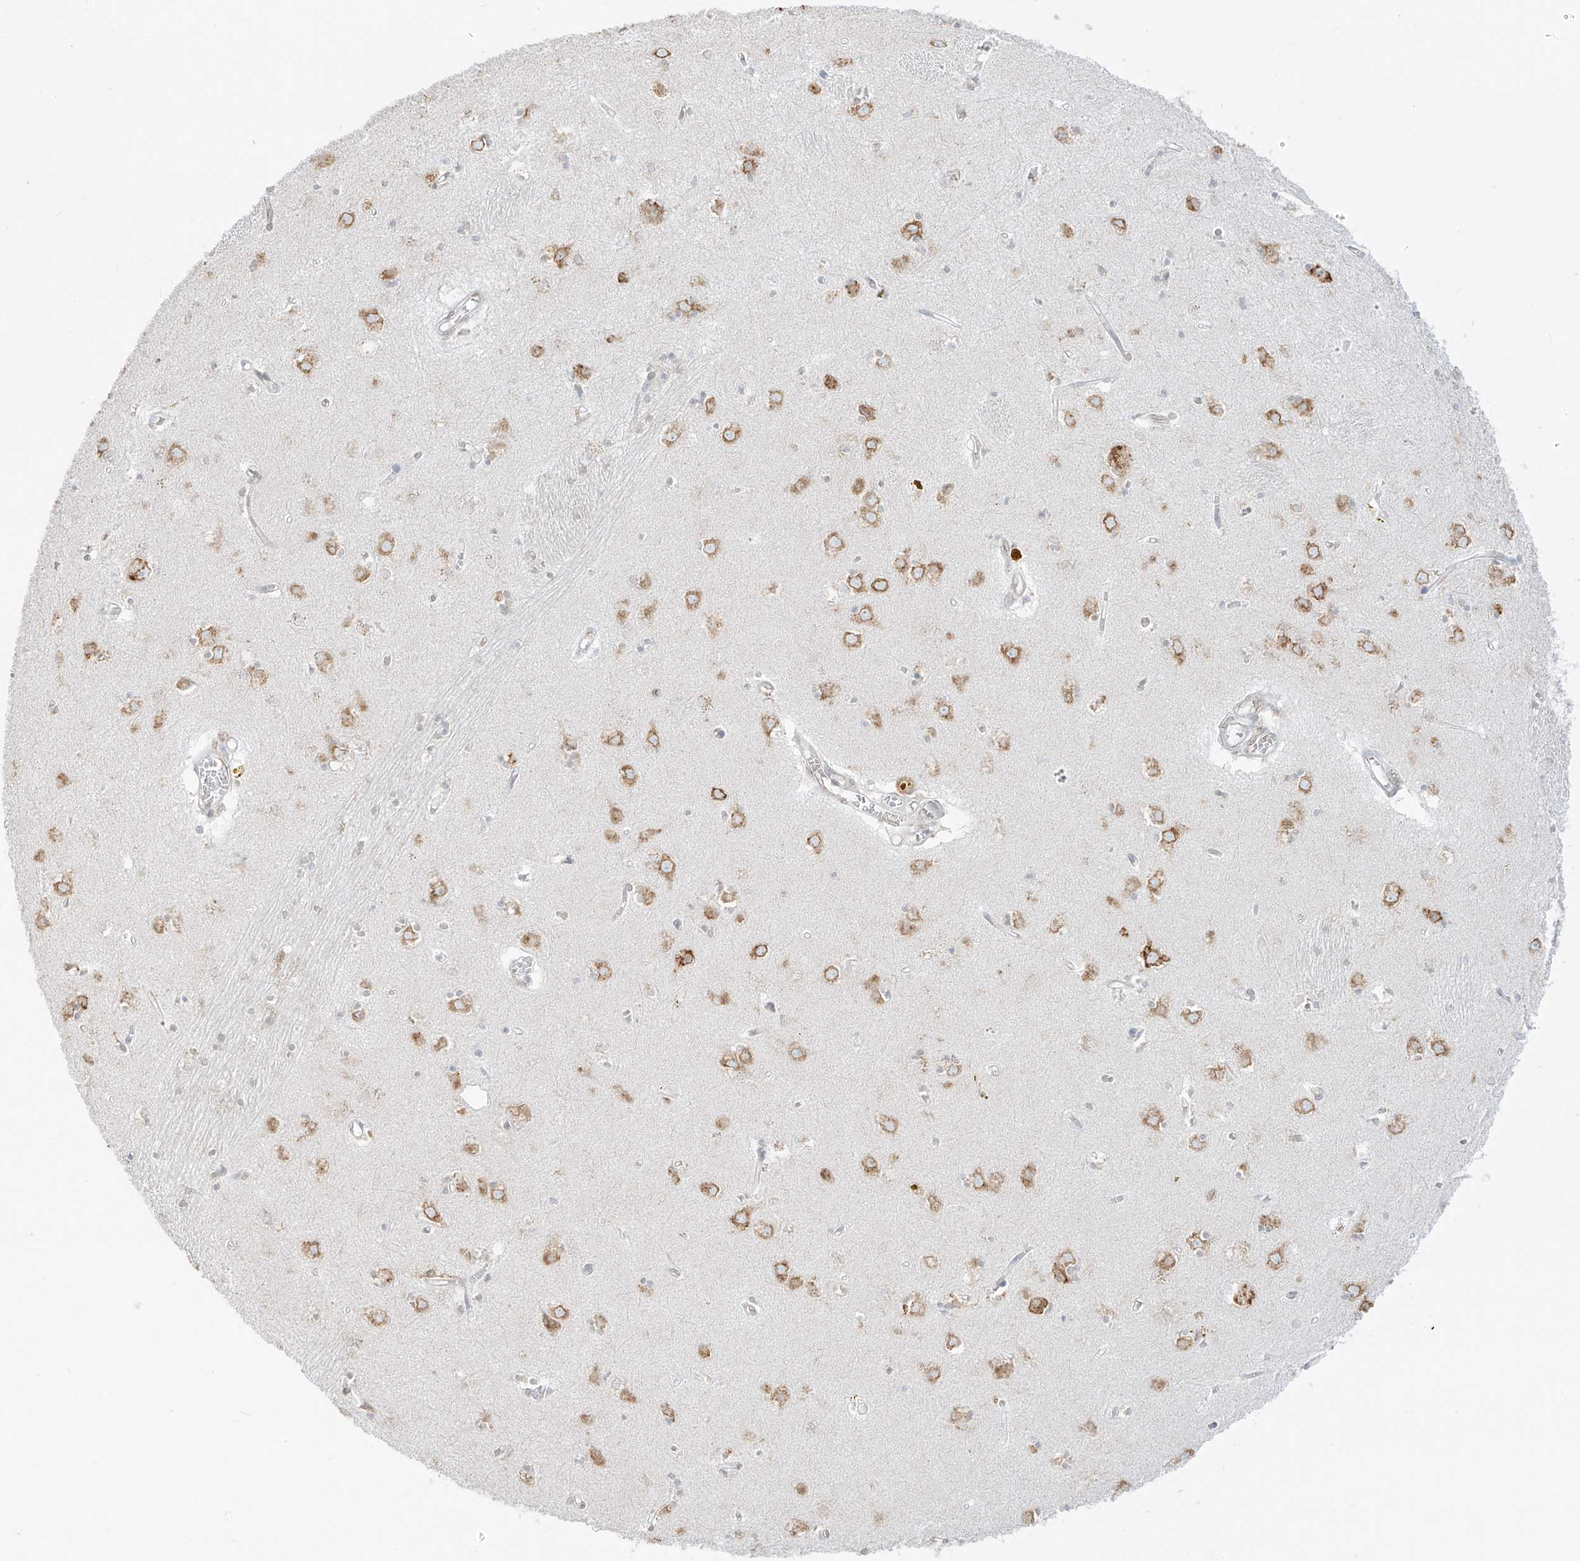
{"staining": {"intensity": "weak", "quantity": "<25%", "location": "cytoplasmic/membranous"}, "tissue": "caudate", "cell_type": "Glial cells", "image_type": "normal", "snomed": [{"axis": "morphology", "description": "Normal tissue, NOS"}, {"axis": "topography", "description": "Lateral ventricle wall"}], "caption": "DAB immunohistochemical staining of unremarkable human caudate shows no significant expression in glial cells.", "gene": "LRRC59", "patient": {"sex": "male", "age": 70}}